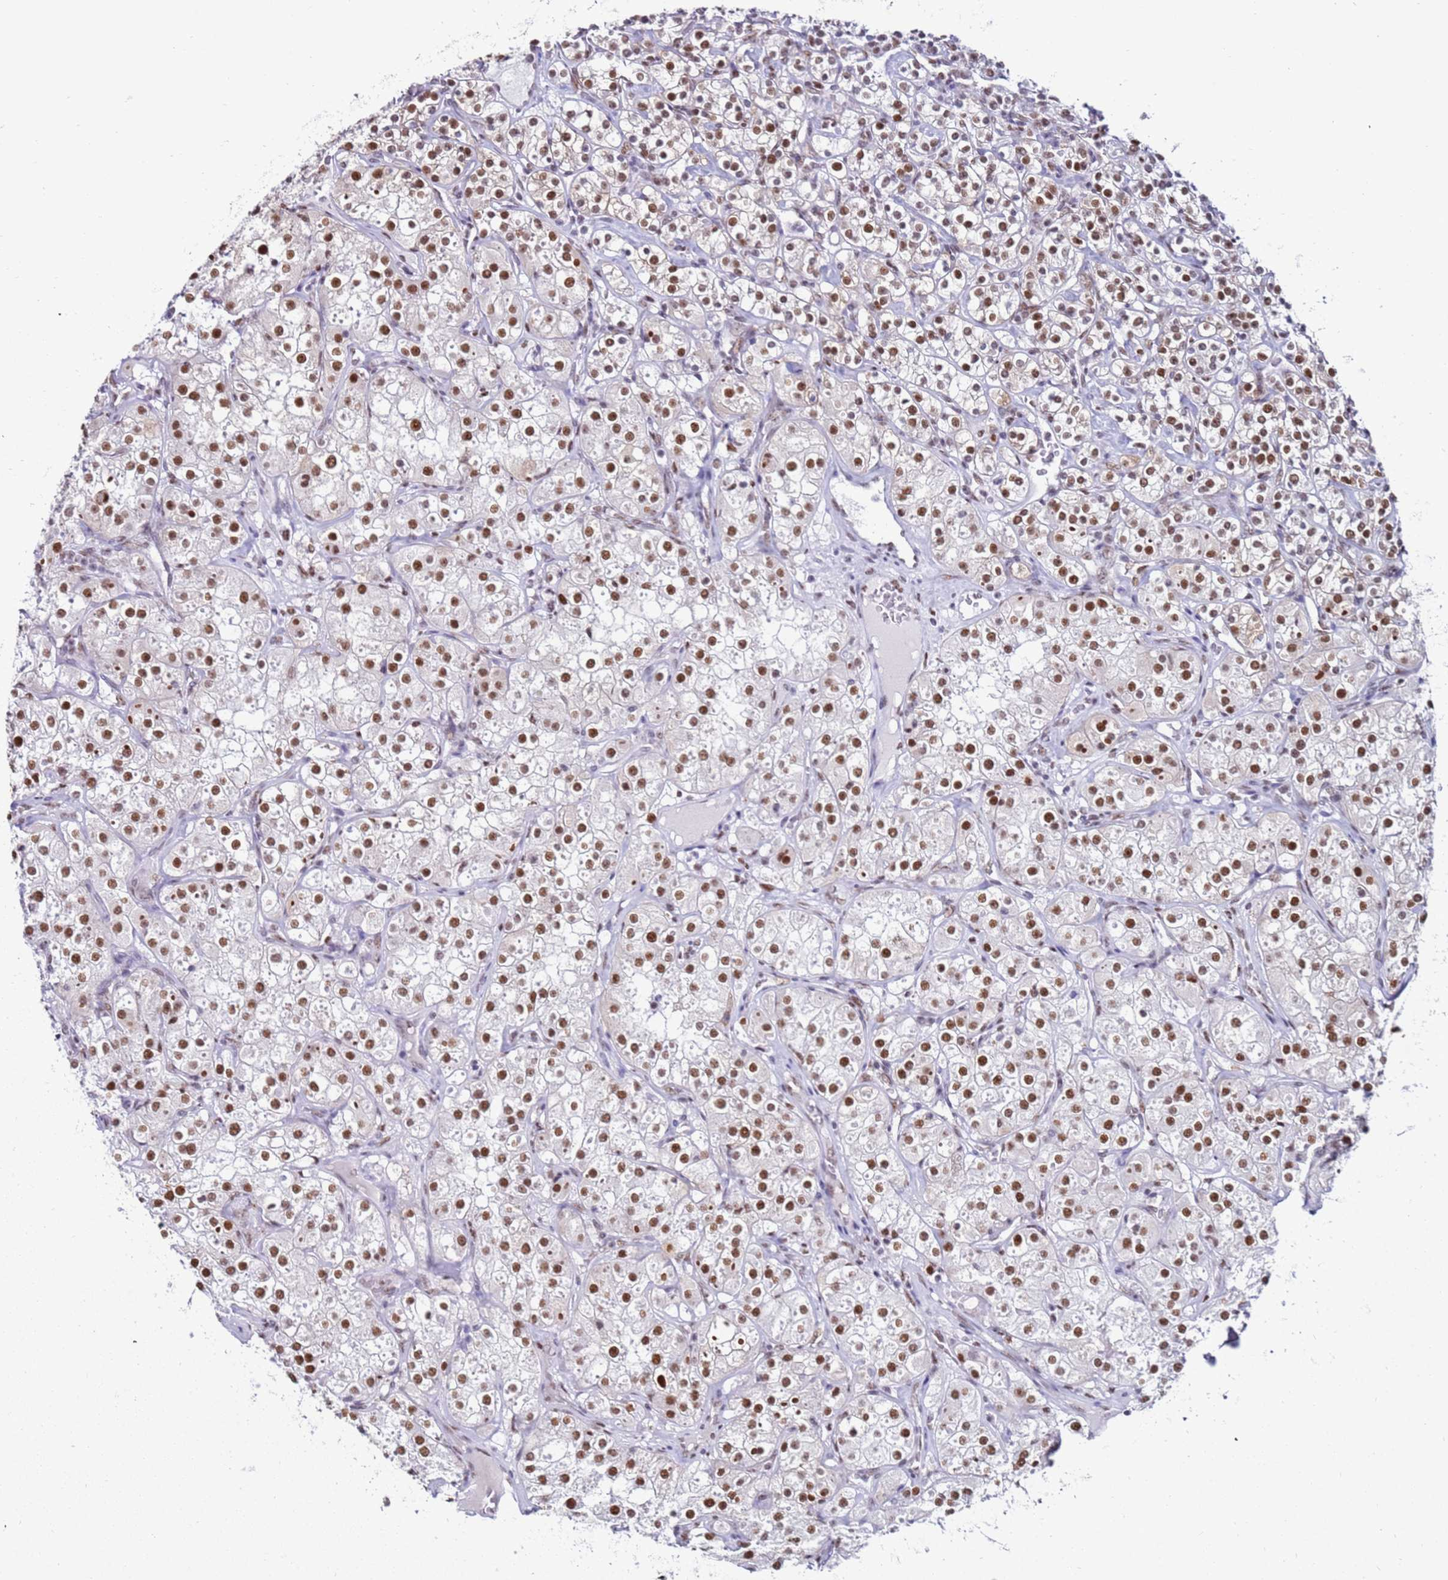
{"staining": {"intensity": "moderate", "quantity": ">75%", "location": "nuclear"}, "tissue": "renal cancer", "cell_type": "Tumor cells", "image_type": "cancer", "snomed": [{"axis": "morphology", "description": "Adenocarcinoma, NOS"}, {"axis": "topography", "description": "Kidney"}], "caption": "This image demonstrates adenocarcinoma (renal) stained with immunohistochemistry to label a protein in brown. The nuclear of tumor cells show moderate positivity for the protein. Nuclei are counter-stained blue.", "gene": "KPNA4", "patient": {"sex": "male", "age": 77}}